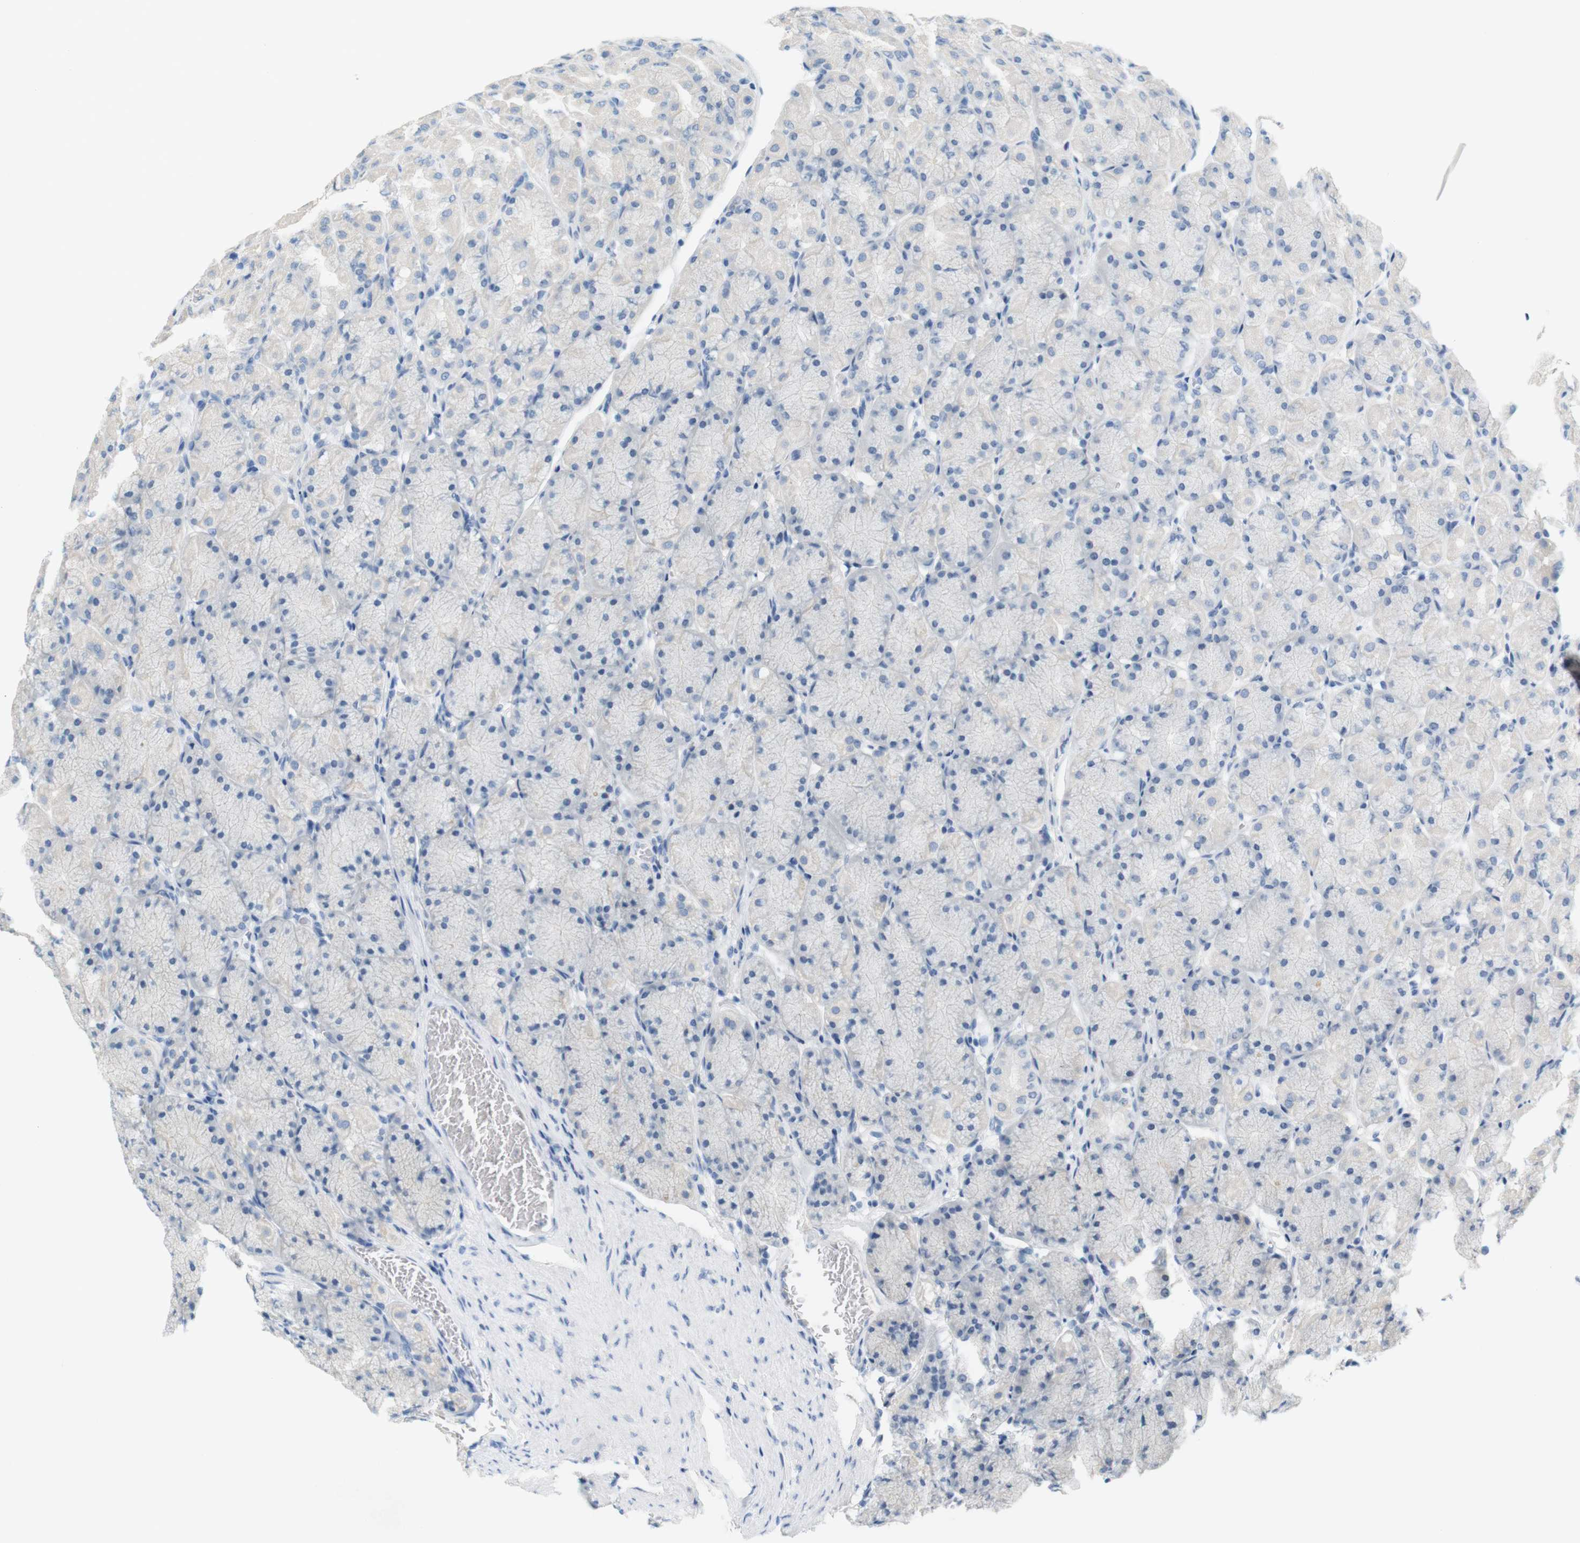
{"staining": {"intensity": "negative", "quantity": "none", "location": "none"}, "tissue": "stomach", "cell_type": "Glandular cells", "image_type": "normal", "snomed": [{"axis": "morphology", "description": "Normal tissue, NOS"}, {"axis": "topography", "description": "Stomach, upper"}], "caption": "An image of stomach stained for a protein shows no brown staining in glandular cells. (Brightfield microscopy of DAB (3,3'-diaminobenzidine) immunohistochemistry (IHC) at high magnification).", "gene": "LRRK2", "patient": {"sex": "female", "age": 56}}